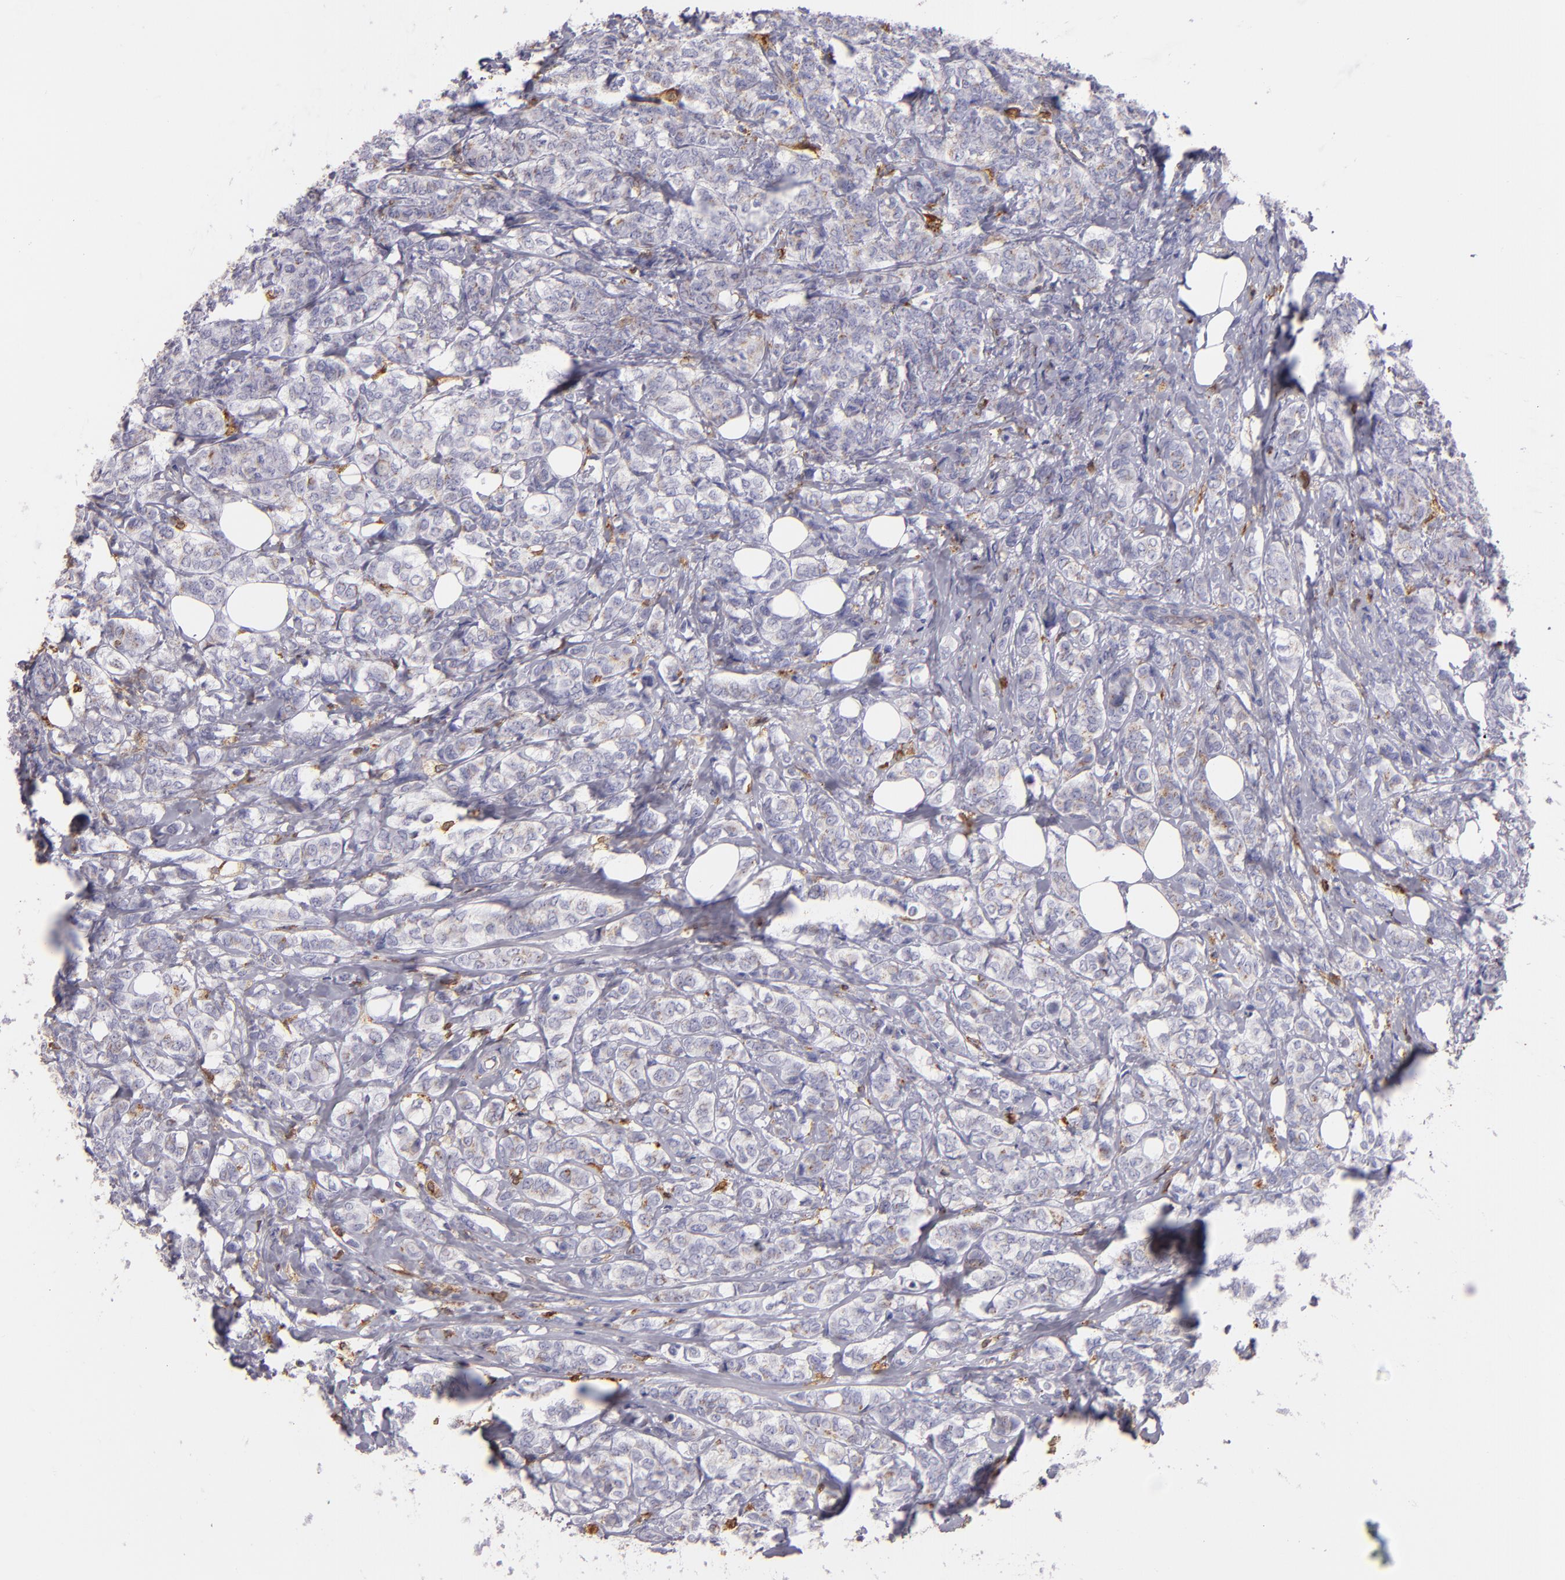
{"staining": {"intensity": "weak", "quantity": "<25%", "location": "cytoplasmic/membranous"}, "tissue": "breast cancer", "cell_type": "Tumor cells", "image_type": "cancer", "snomed": [{"axis": "morphology", "description": "Lobular carcinoma"}, {"axis": "topography", "description": "Breast"}], "caption": "The photomicrograph displays no significant positivity in tumor cells of breast cancer.", "gene": "CD74", "patient": {"sex": "female", "age": 60}}